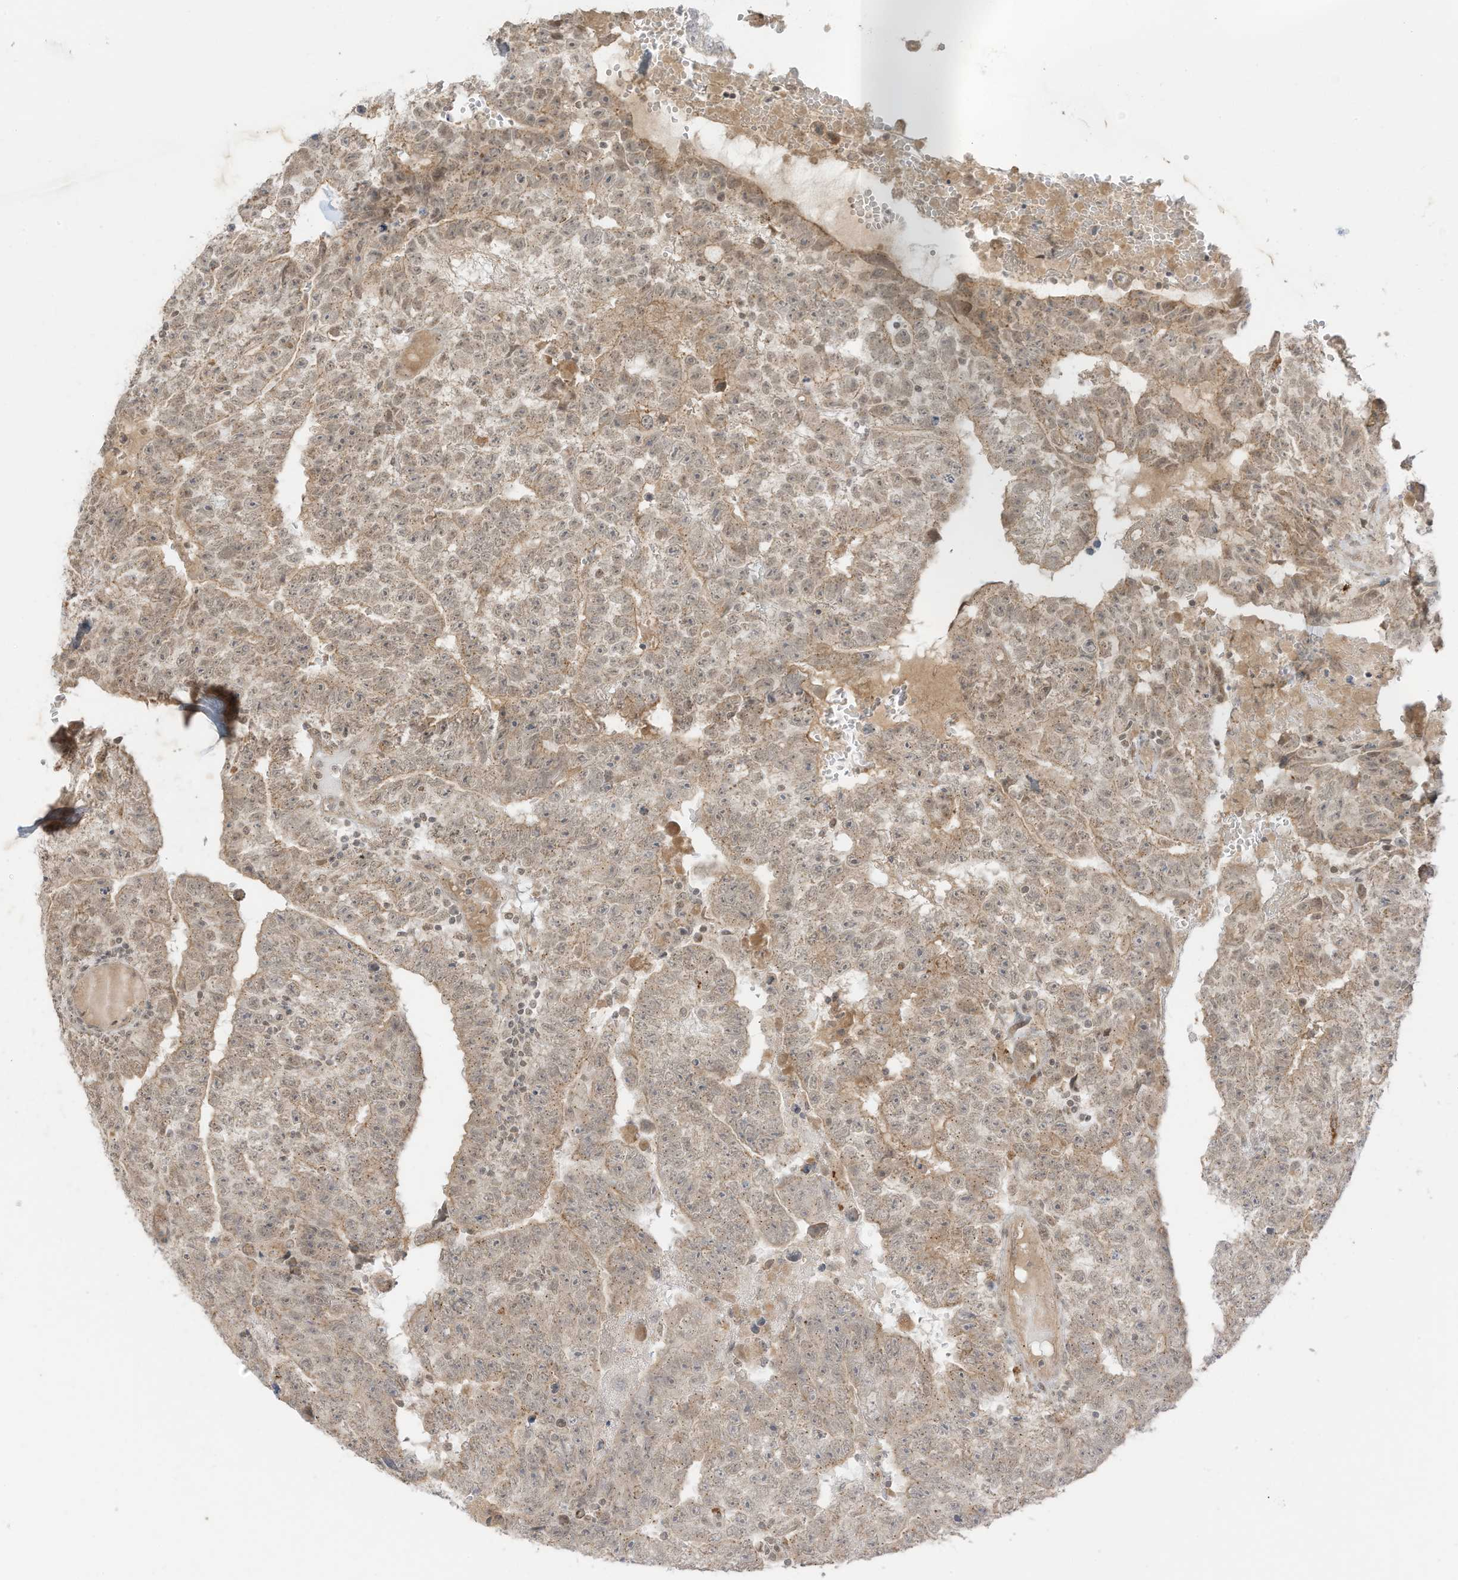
{"staining": {"intensity": "weak", "quantity": "25%-75%", "location": "cytoplasmic/membranous"}, "tissue": "testis cancer", "cell_type": "Tumor cells", "image_type": "cancer", "snomed": [{"axis": "morphology", "description": "Carcinoma, Embryonal, NOS"}, {"axis": "topography", "description": "Testis"}], "caption": "IHC staining of testis embryonal carcinoma, which shows low levels of weak cytoplasmic/membranous positivity in approximately 25%-75% of tumor cells indicating weak cytoplasmic/membranous protein positivity. The staining was performed using DAB (3,3'-diaminobenzidine) (brown) for protein detection and nuclei were counterstained in hematoxylin (blue).", "gene": "N4BP3", "patient": {"sex": "male", "age": 25}}